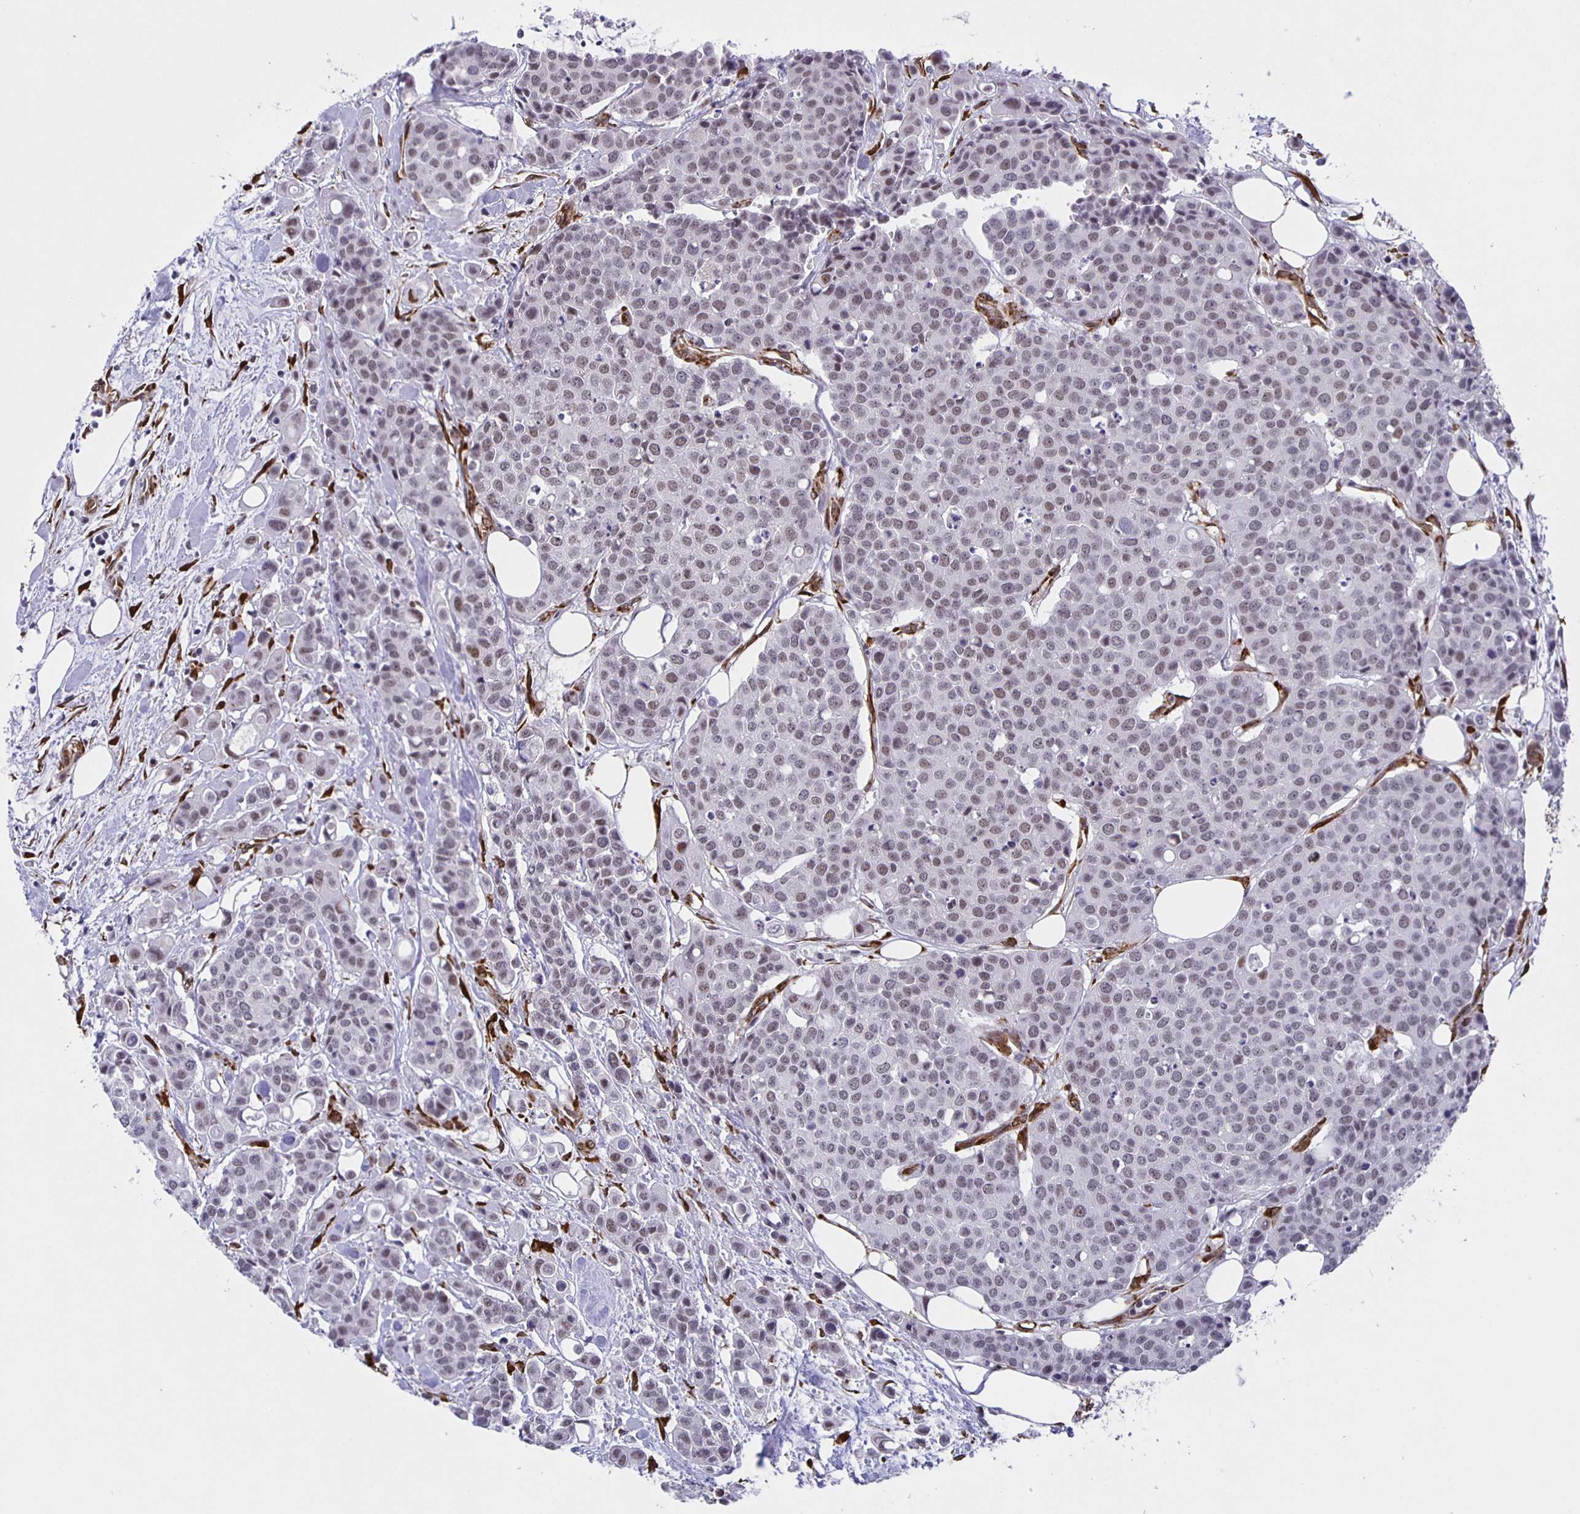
{"staining": {"intensity": "moderate", "quantity": "25%-75%", "location": "nuclear"}, "tissue": "carcinoid", "cell_type": "Tumor cells", "image_type": "cancer", "snomed": [{"axis": "morphology", "description": "Carcinoid, malignant, NOS"}, {"axis": "topography", "description": "Colon"}], "caption": "Carcinoid was stained to show a protein in brown. There is medium levels of moderate nuclear staining in about 25%-75% of tumor cells.", "gene": "ZRANB2", "patient": {"sex": "male", "age": 81}}